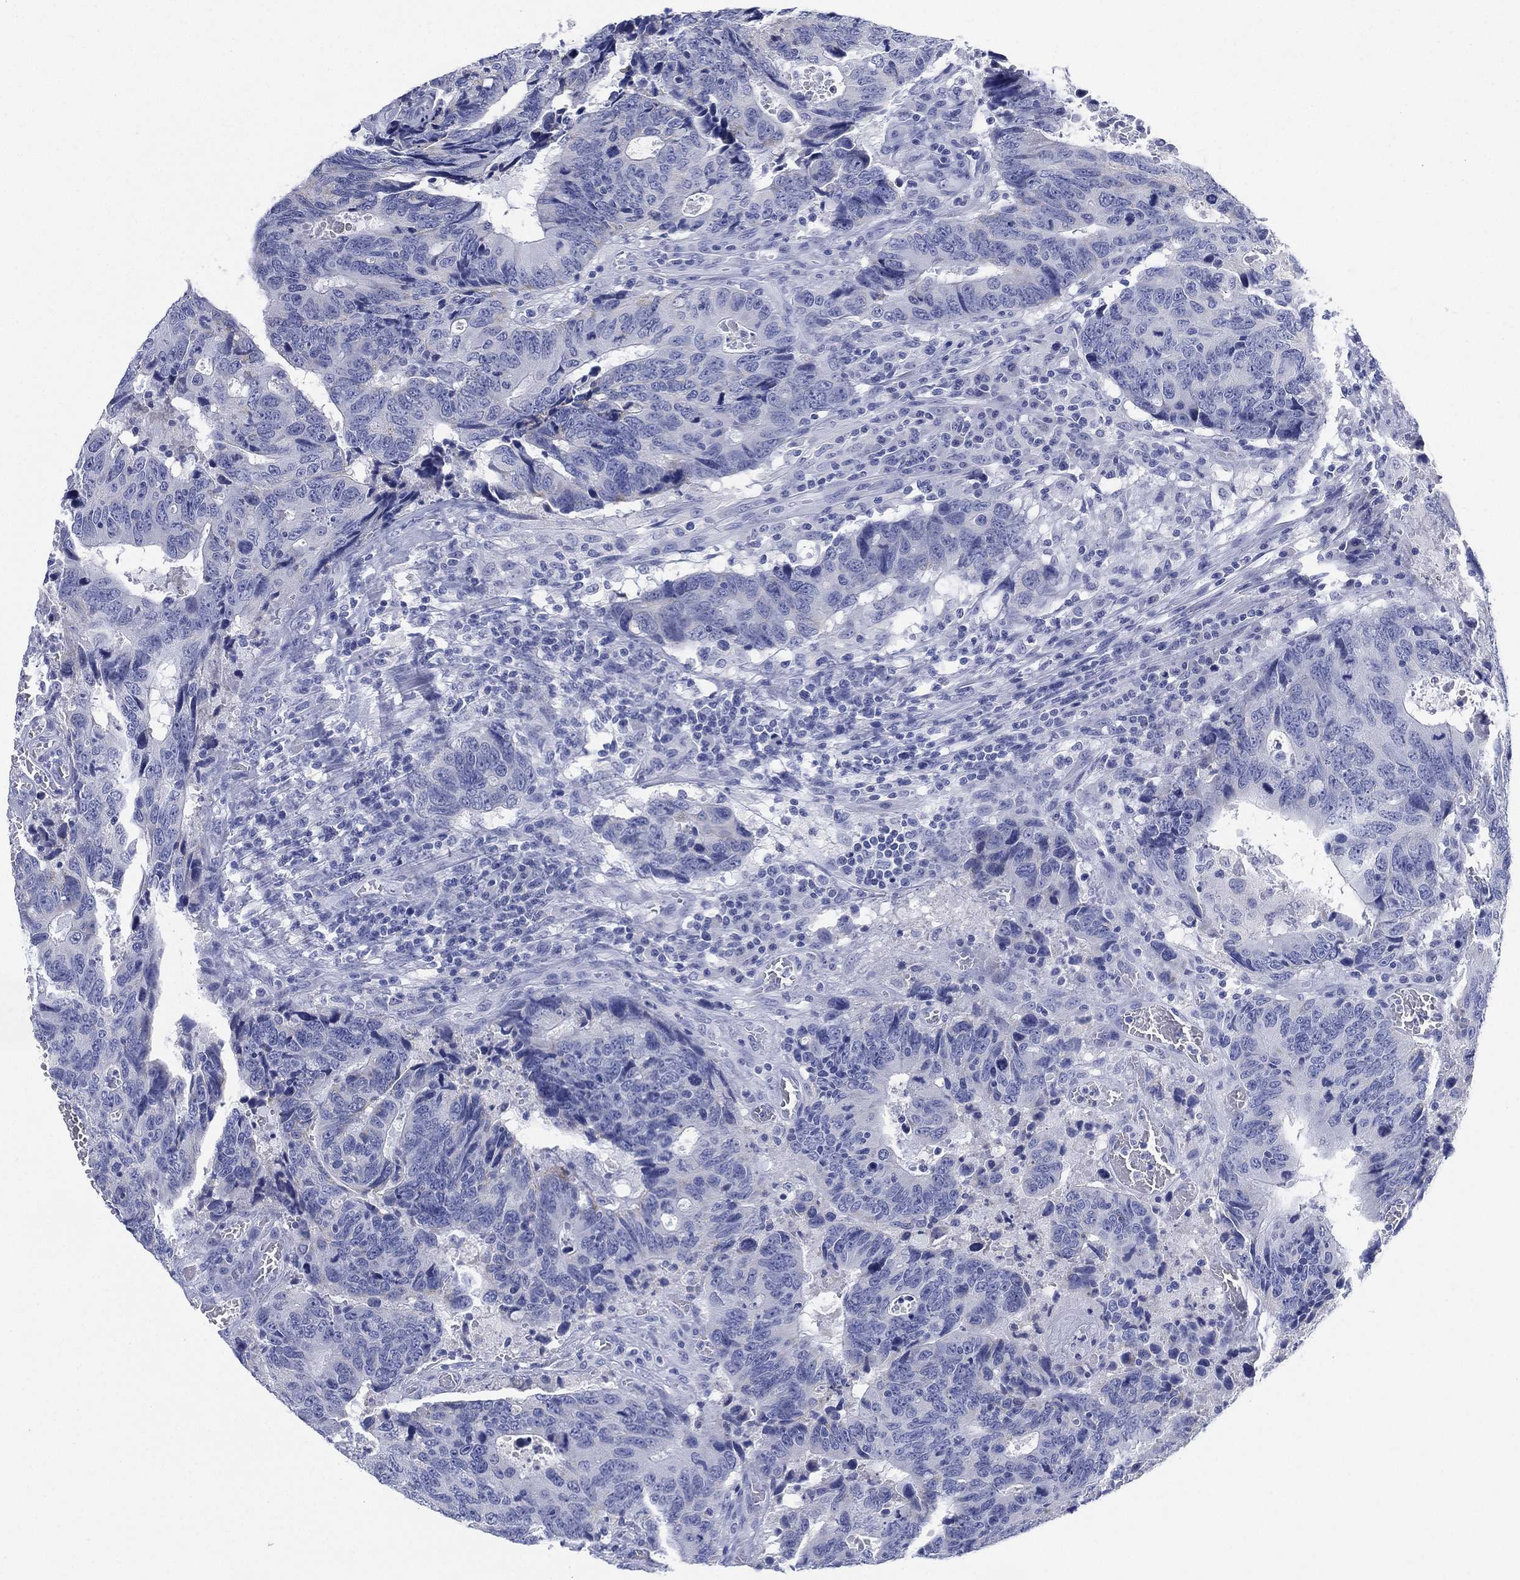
{"staining": {"intensity": "negative", "quantity": "none", "location": "none"}, "tissue": "colorectal cancer", "cell_type": "Tumor cells", "image_type": "cancer", "snomed": [{"axis": "morphology", "description": "Adenocarcinoma, NOS"}, {"axis": "topography", "description": "Colon"}], "caption": "Protein analysis of adenocarcinoma (colorectal) displays no significant staining in tumor cells.", "gene": "SLC9C2", "patient": {"sex": "female", "age": 77}}